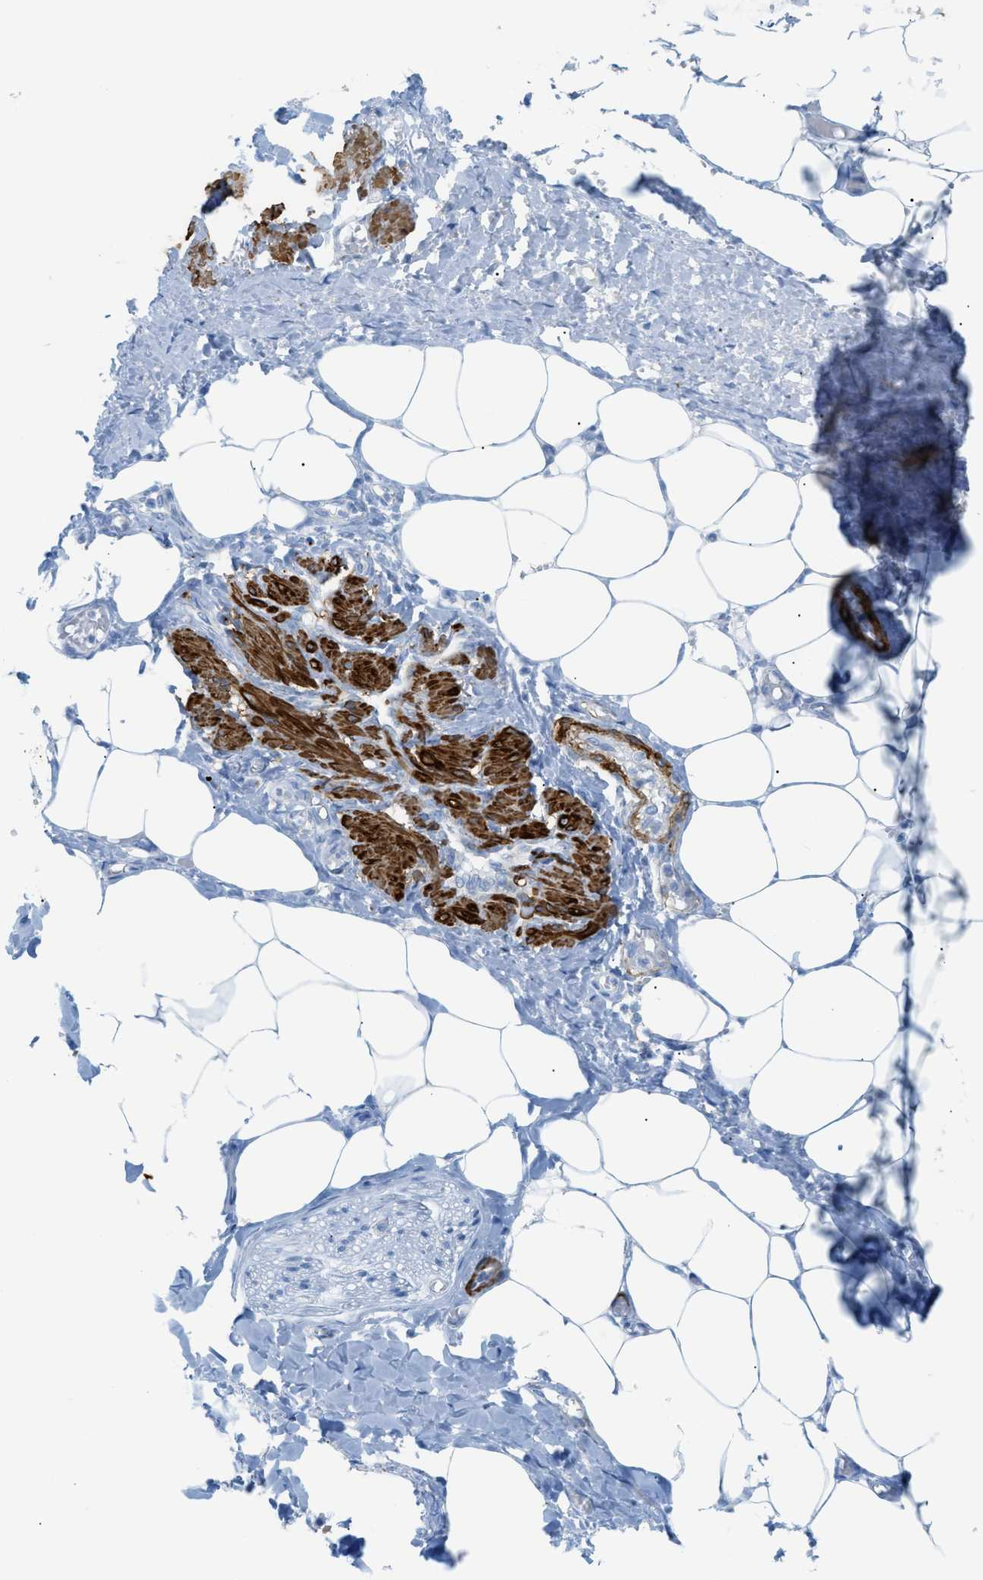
{"staining": {"intensity": "negative", "quantity": "none", "location": "none"}, "tissue": "adipose tissue", "cell_type": "Adipocytes", "image_type": "normal", "snomed": [{"axis": "morphology", "description": "Normal tissue, NOS"}, {"axis": "topography", "description": "Soft tissue"}, {"axis": "topography", "description": "Vascular tissue"}], "caption": "An IHC histopathology image of normal adipose tissue is shown. There is no staining in adipocytes of adipose tissue.", "gene": "MYH11", "patient": {"sex": "female", "age": 35}}